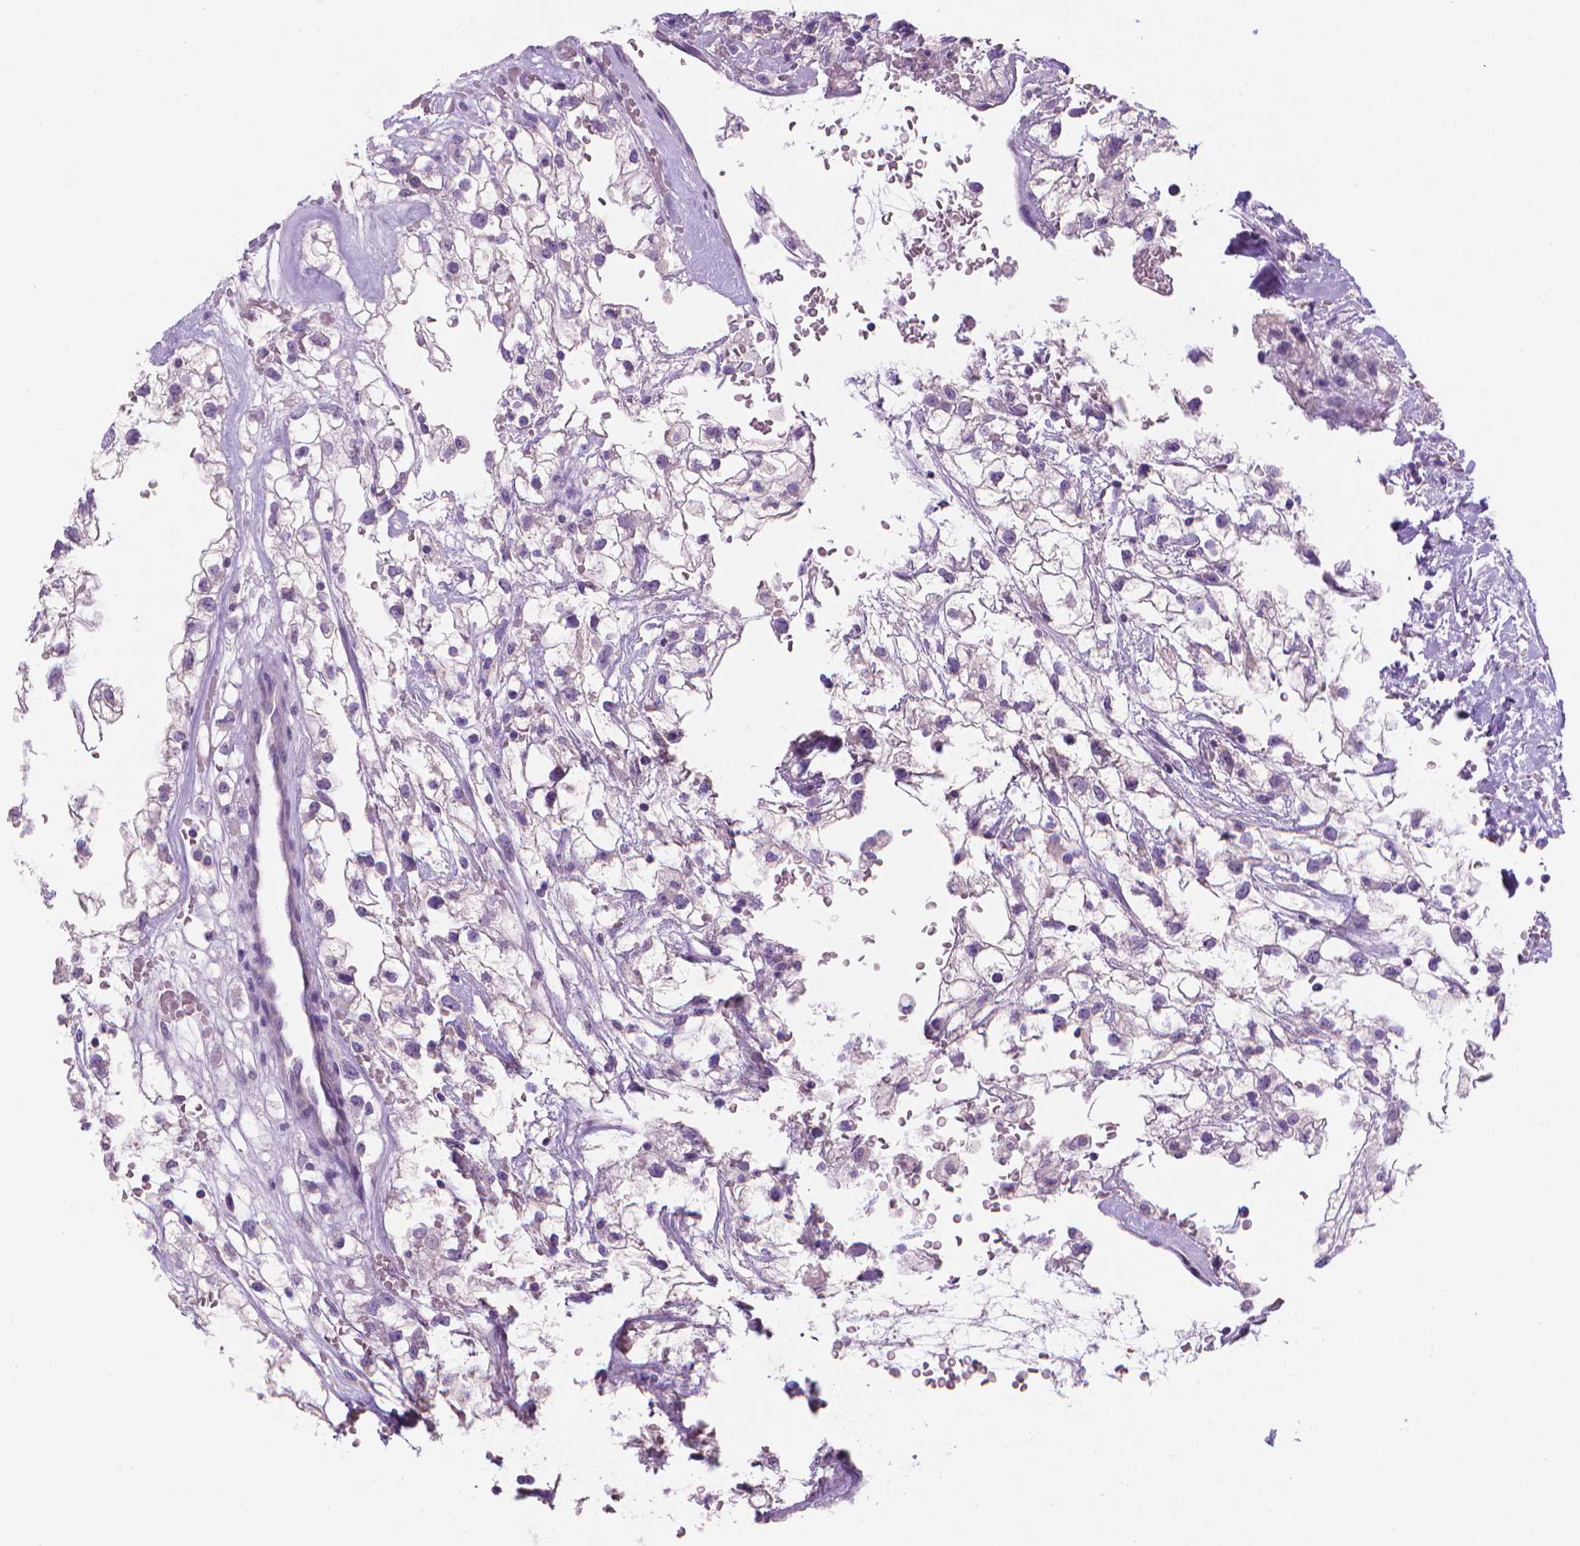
{"staining": {"intensity": "negative", "quantity": "none", "location": "none"}, "tissue": "renal cancer", "cell_type": "Tumor cells", "image_type": "cancer", "snomed": [{"axis": "morphology", "description": "Adenocarcinoma, NOS"}, {"axis": "topography", "description": "Kidney"}], "caption": "Histopathology image shows no protein staining in tumor cells of renal adenocarcinoma tissue.", "gene": "TNNI2", "patient": {"sex": "male", "age": 59}}